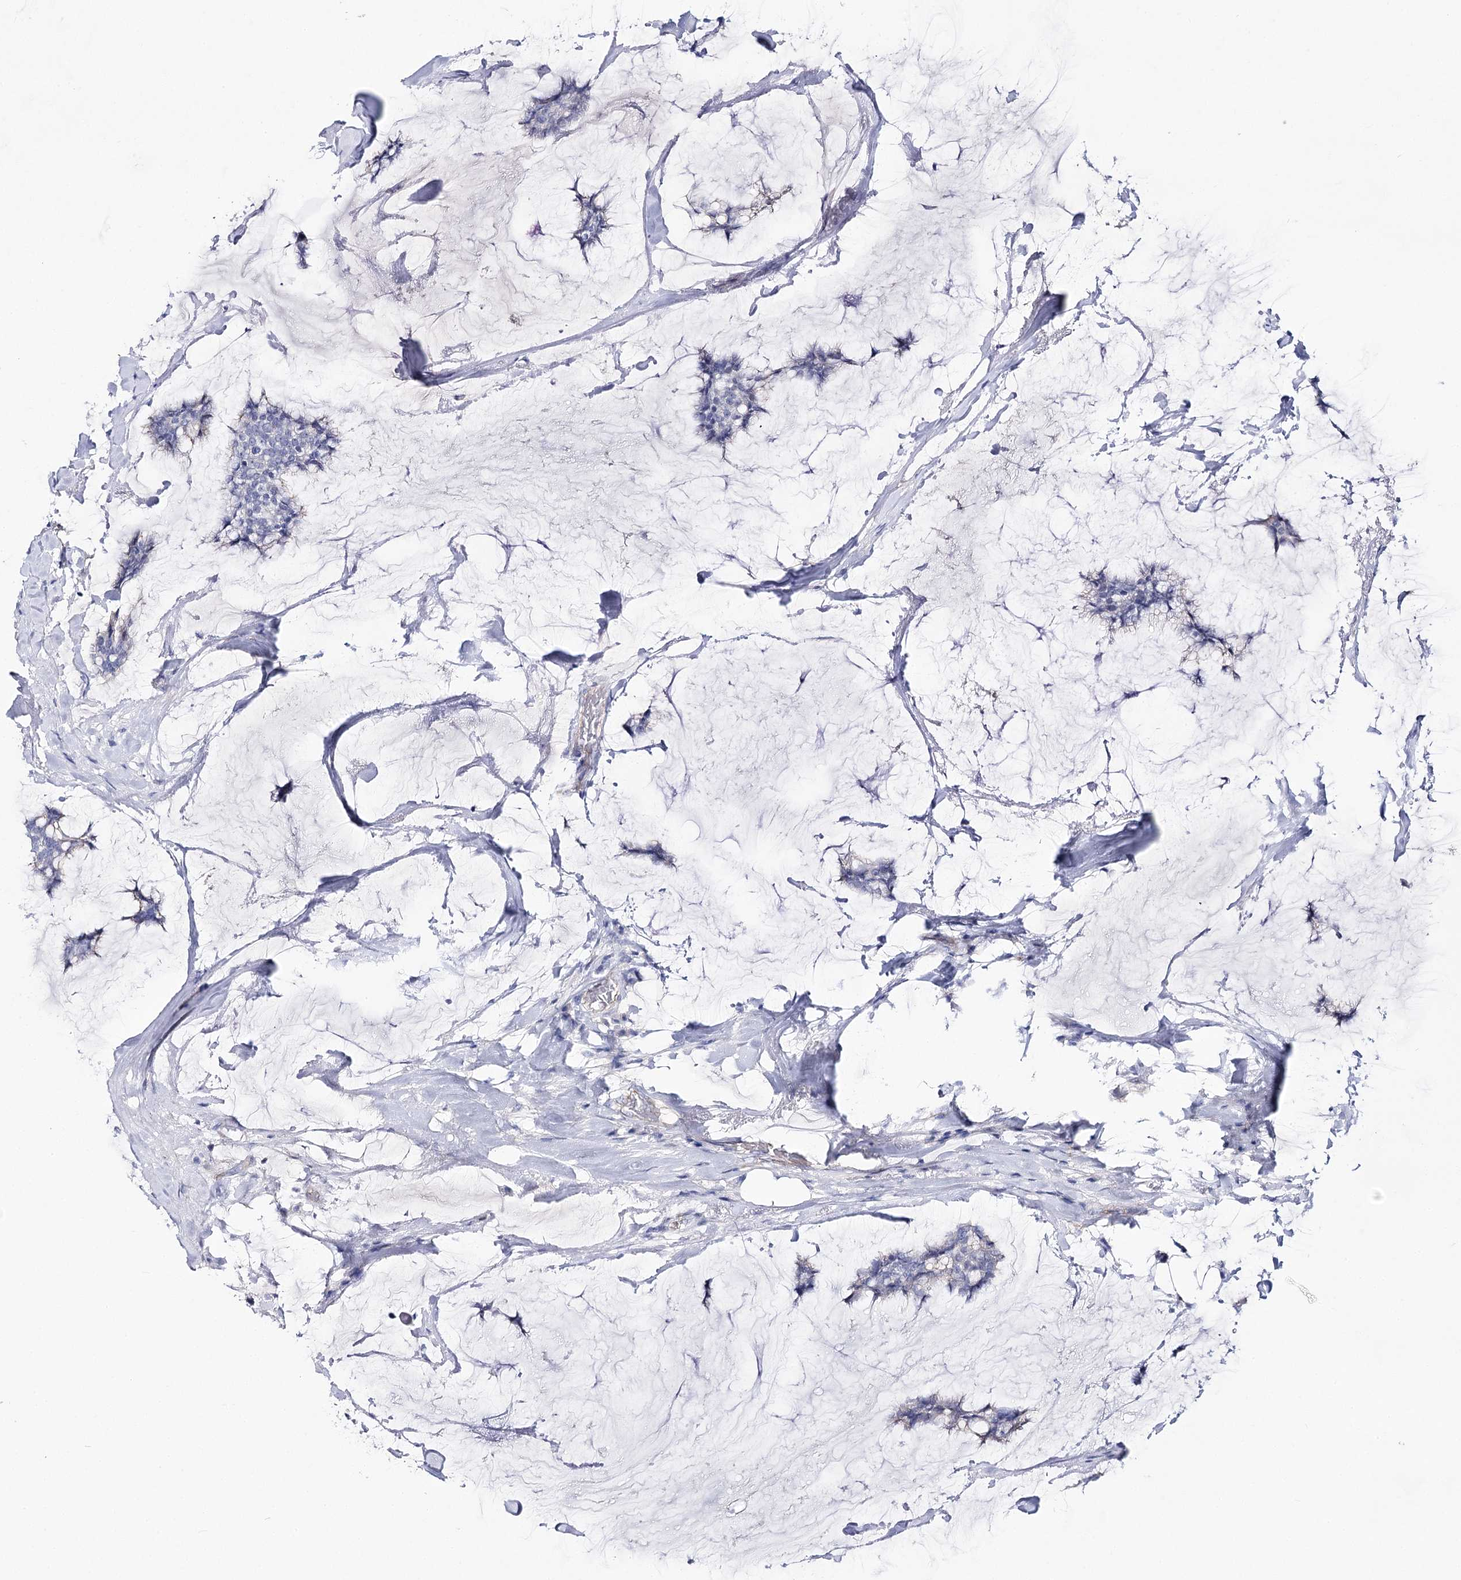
{"staining": {"intensity": "negative", "quantity": "none", "location": "none"}, "tissue": "breast cancer", "cell_type": "Tumor cells", "image_type": "cancer", "snomed": [{"axis": "morphology", "description": "Duct carcinoma"}, {"axis": "topography", "description": "Breast"}], "caption": "Immunohistochemistry micrograph of human breast cancer (intraductal carcinoma) stained for a protein (brown), which shows no expression in tumor cells.", "gene": "NRAP", "patient": {"sex": "female", "age": 93}}